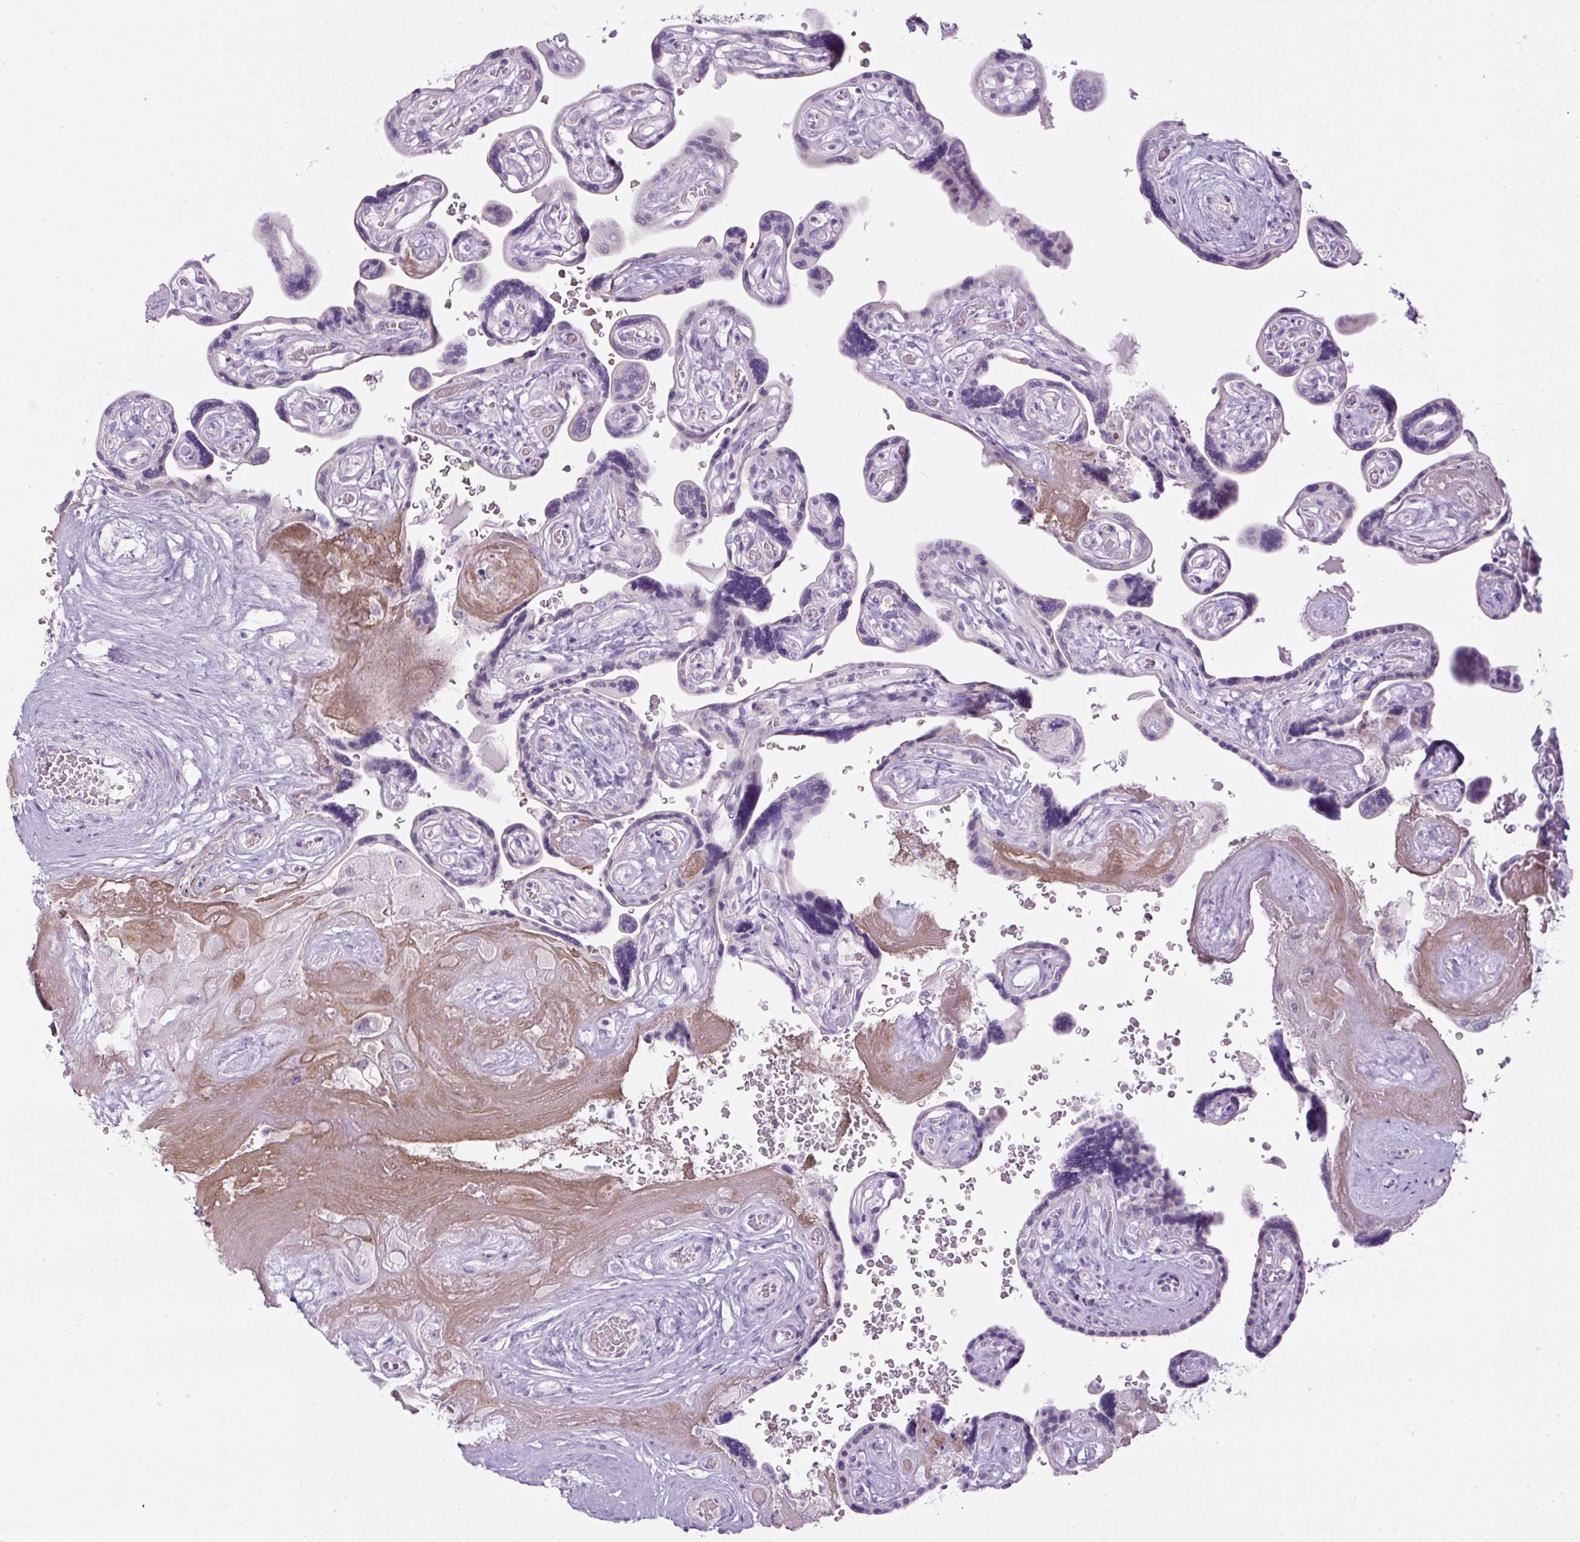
{"staining": {"intensity": "negative", "quantity": "none", "location": "none"}, "tissue": "placenta", "cell_type": "Decidual cells", "image_type": "normal", "snomed": [{"axis": "morphology", "description": "Normal tissue, NOS"}, {"axis": "topography", "description": "Placenta"}], "caption": "Decidual cells show no significant protein expression in unremarkable placenta. The staining was performed using DAB to visualize the protein expression in brown, while the nuclei were stained in blue with hematoxylin (Magnification: 20x).", "gene": "FGFBP3", "patient": {"sex": "female", "age": 32}}